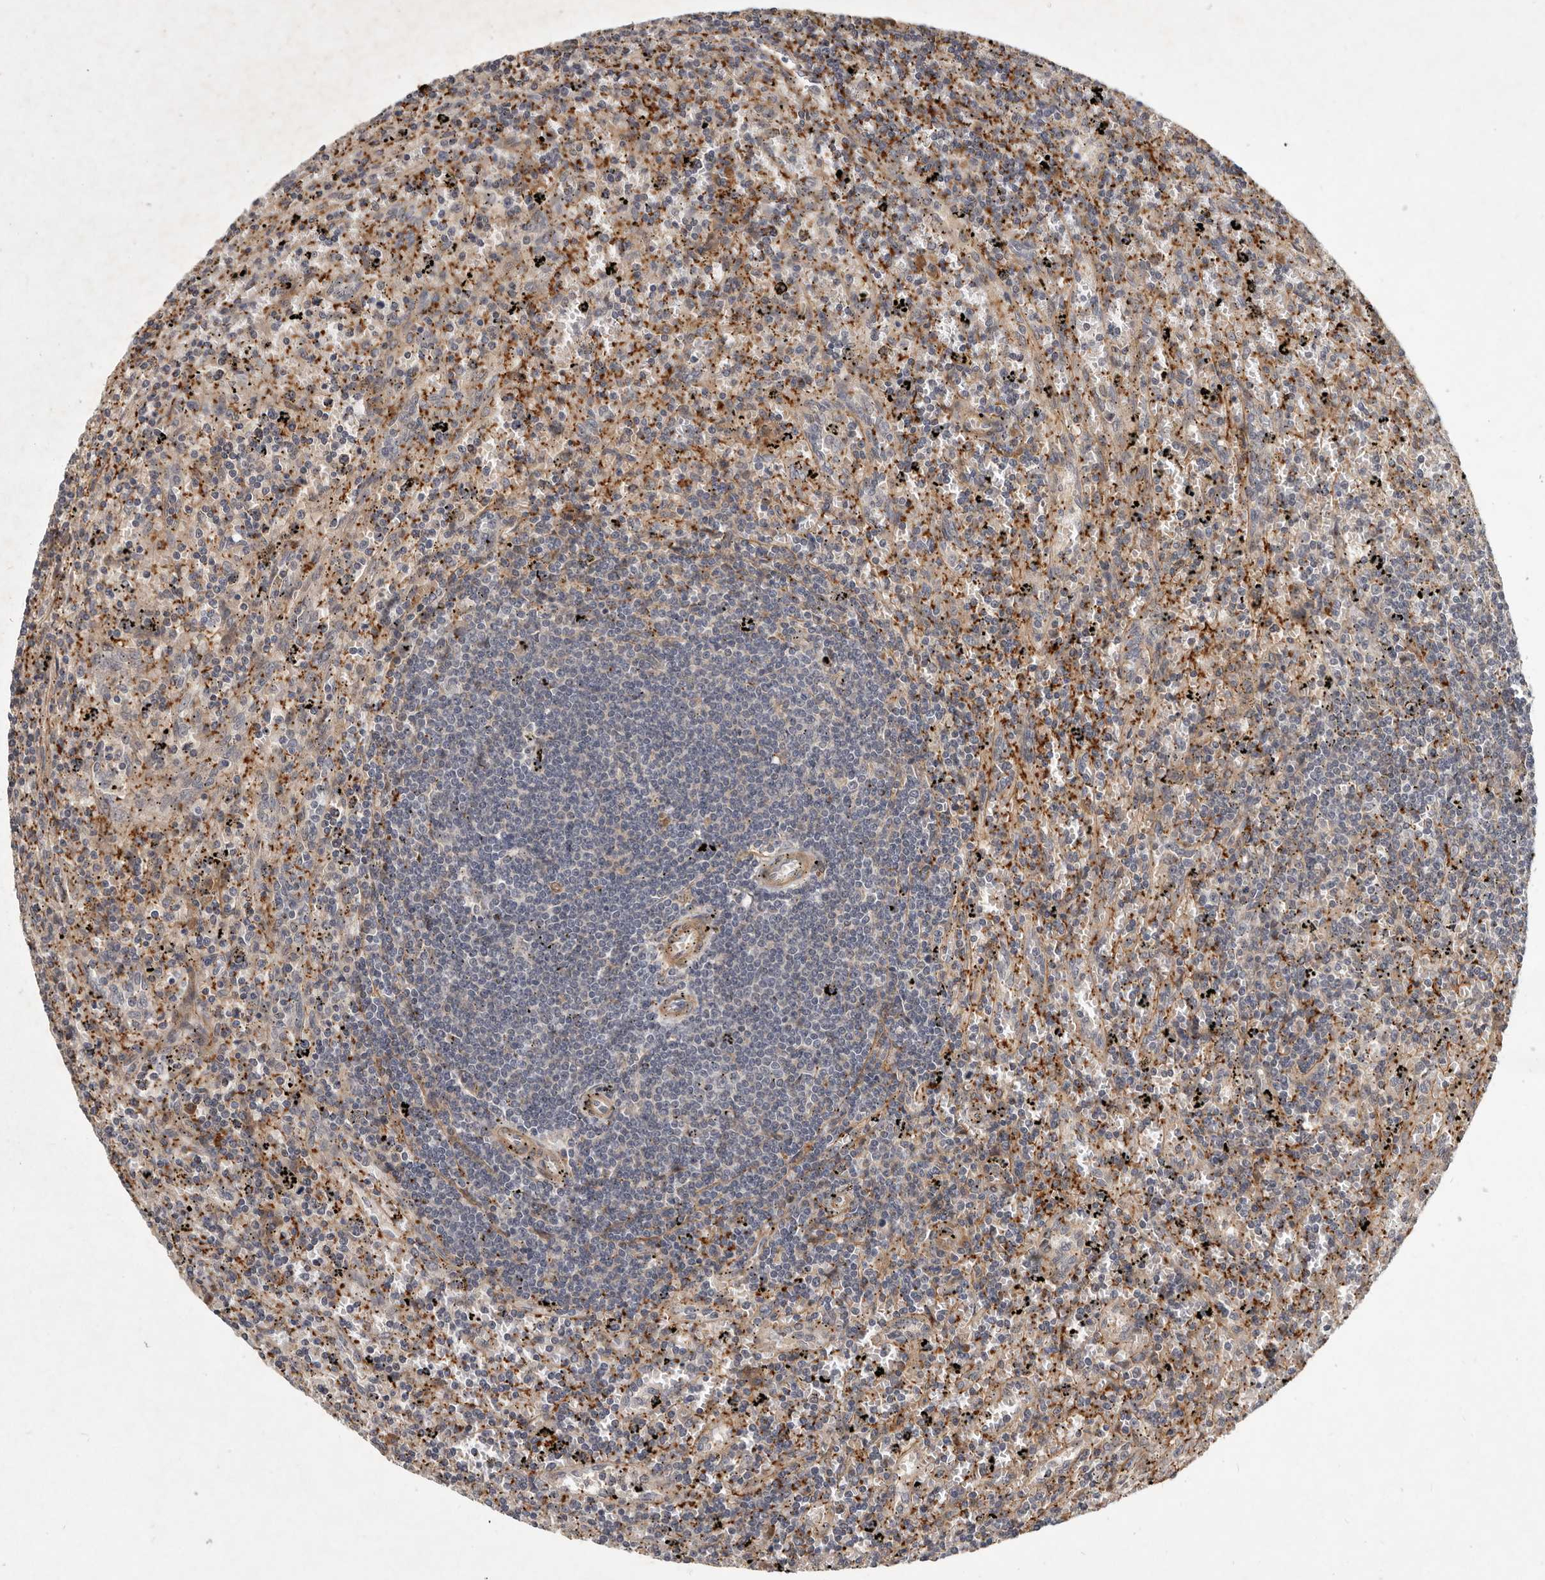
{"staining": {"intensity": "negative", "quantity": "none", "location": "none"}, "tissue": "lymphoma", "cell_type": "Tumor cells", "image_type": "cancer", "snomed": [{"axis": "morphology", "description": "Malignant lymphoma, non-Hodgkin's type, Low grade"}, {"axis": "topography", "description": "Spleen"}], "caption": "IHC photomicrograph of neoplastic tissue: malignant lymphoma, non-Hodgkin's type (low-grade) stained with DAB (3,3'-diaminobenzidine) exhibits no significant protein staining in tumor cells.", "gene": "DNAJC28", "patient": {"sex": "male", "age": 76}}